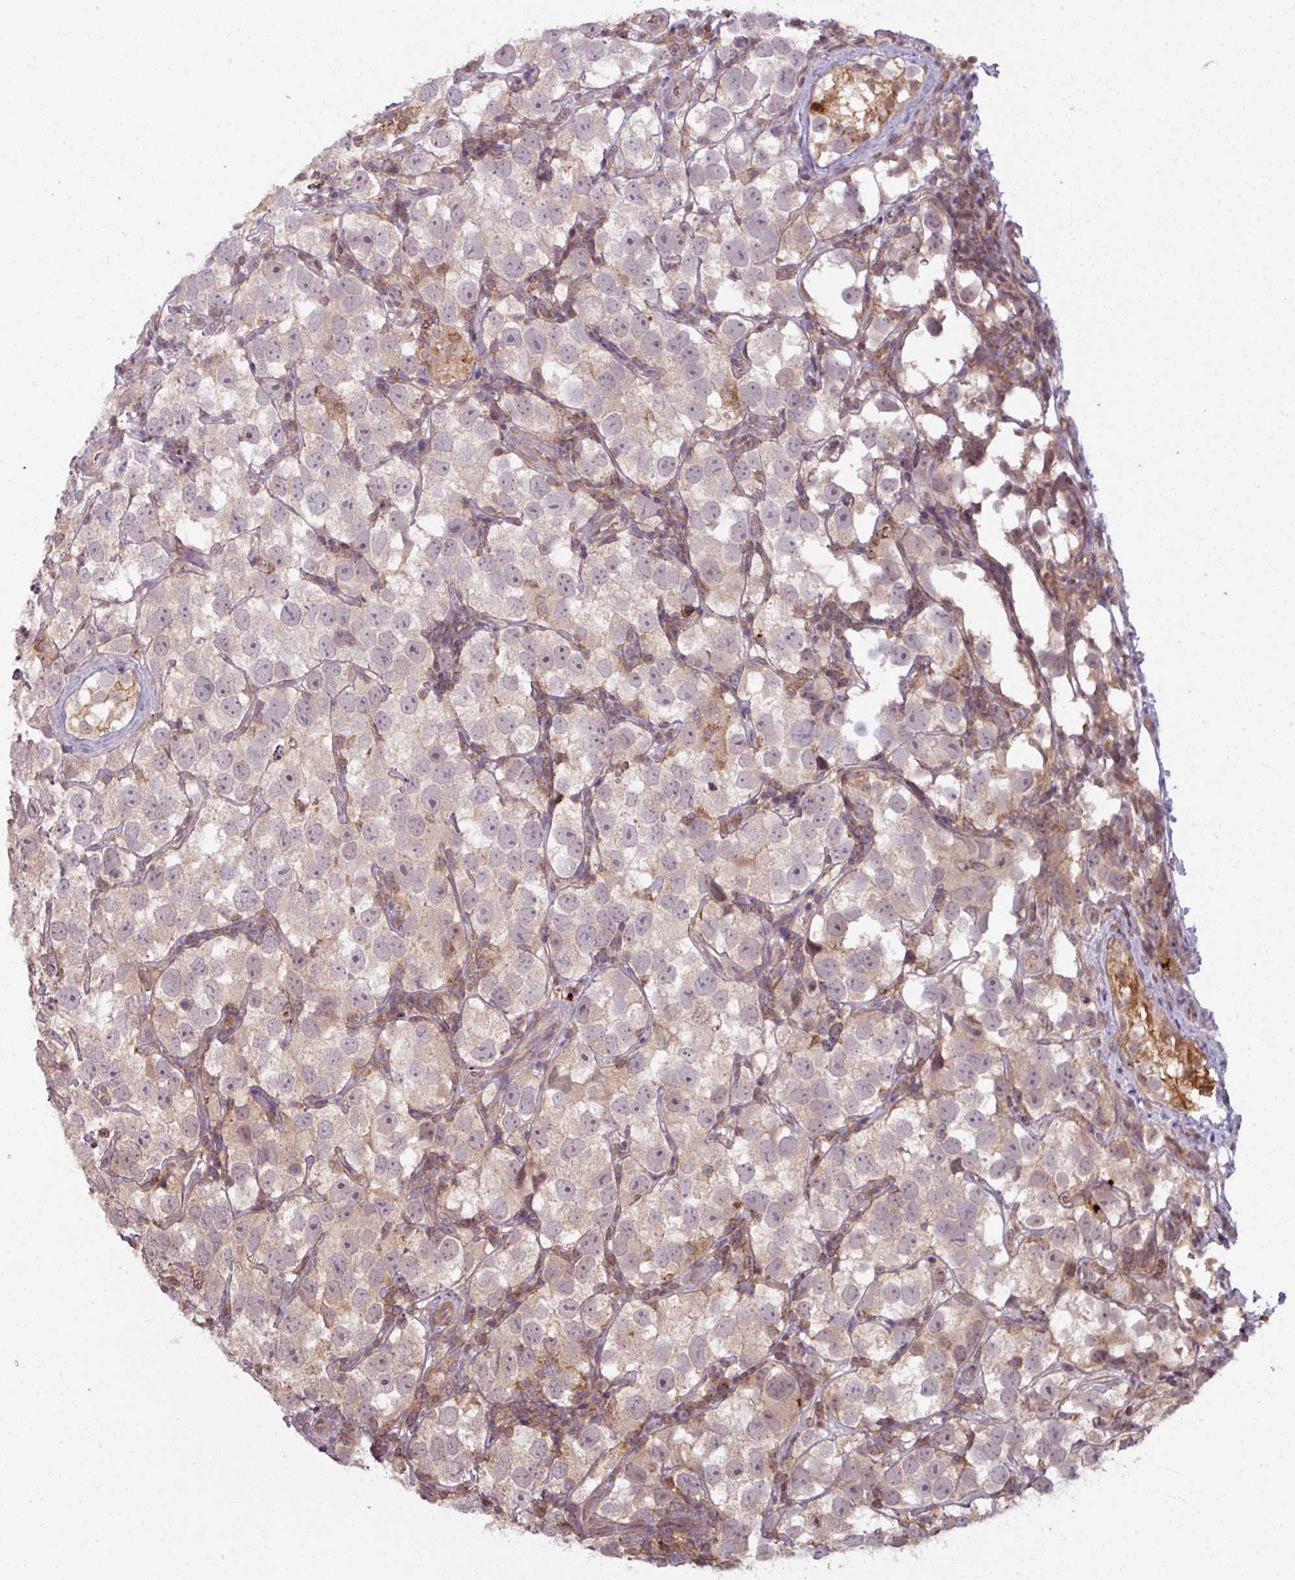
{"staining": {"intensity": "weak", "quantity": "<25%", "location": "cytoplasmic/membranous"}, "tissue": "testis cancer", "cell_type": "Tumor cells", "image_type": "cancer", "snomed": [{"axis": "morphology", "description": "Seminoma, NOS"}, {"axis": "topography", "description": "Testis"}], "caption": "This histopathology image is of testis seminoma stained with immunohistochemistry to label a protein in brown with the nuclei are counter-stained blue. There is no positivity in tumor cells.", "gene": "TUSC3", "patient": {"sex": "male", "age": 26}}